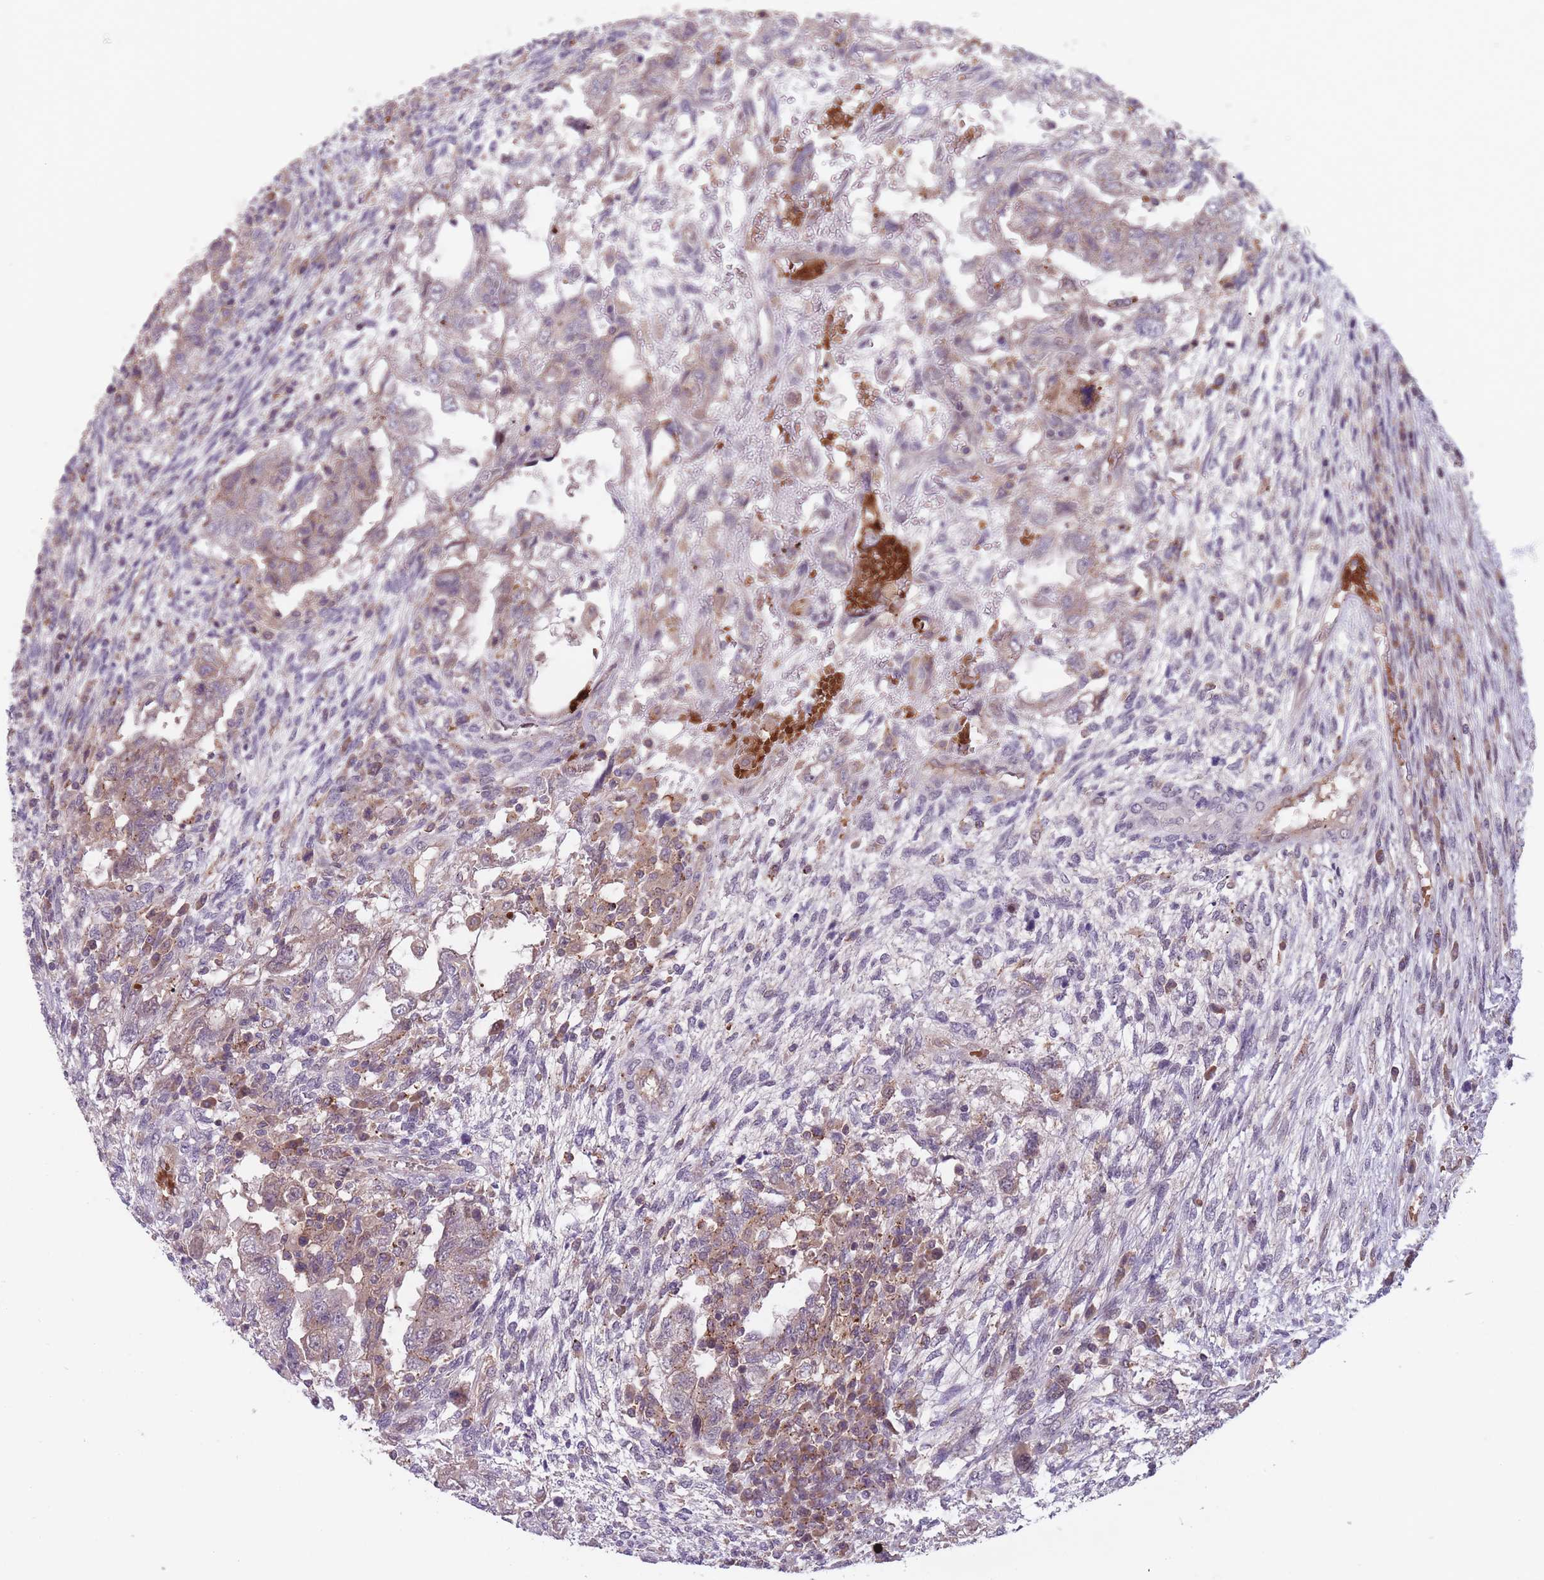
{"staining": {"intensity": "weak", "quantity": "25%-75%", "location": "cytoplasmic/membranous"}, "tissue": "testis cancer", "cell_type": "Tumor cells", "image_type": "cancer", "snomed": [{"axis": "morphology", "description": "Carcinoma, Embryonal, NOS"}, {"axis": "topography", "description": "Testis"}], "caption": "Immunohistochemical staining of testis cancer shows low levels of weak cytoplasmic/membranous positivity in approximately 25%-75% of tumor cells. The protein of interest is stained brown, and the nuclei are stained in blue (DAB IHC with brightfield microscopy, high magnification).", "gene": "SECTM1", "patient": {"sex": "male", "age": 26}}